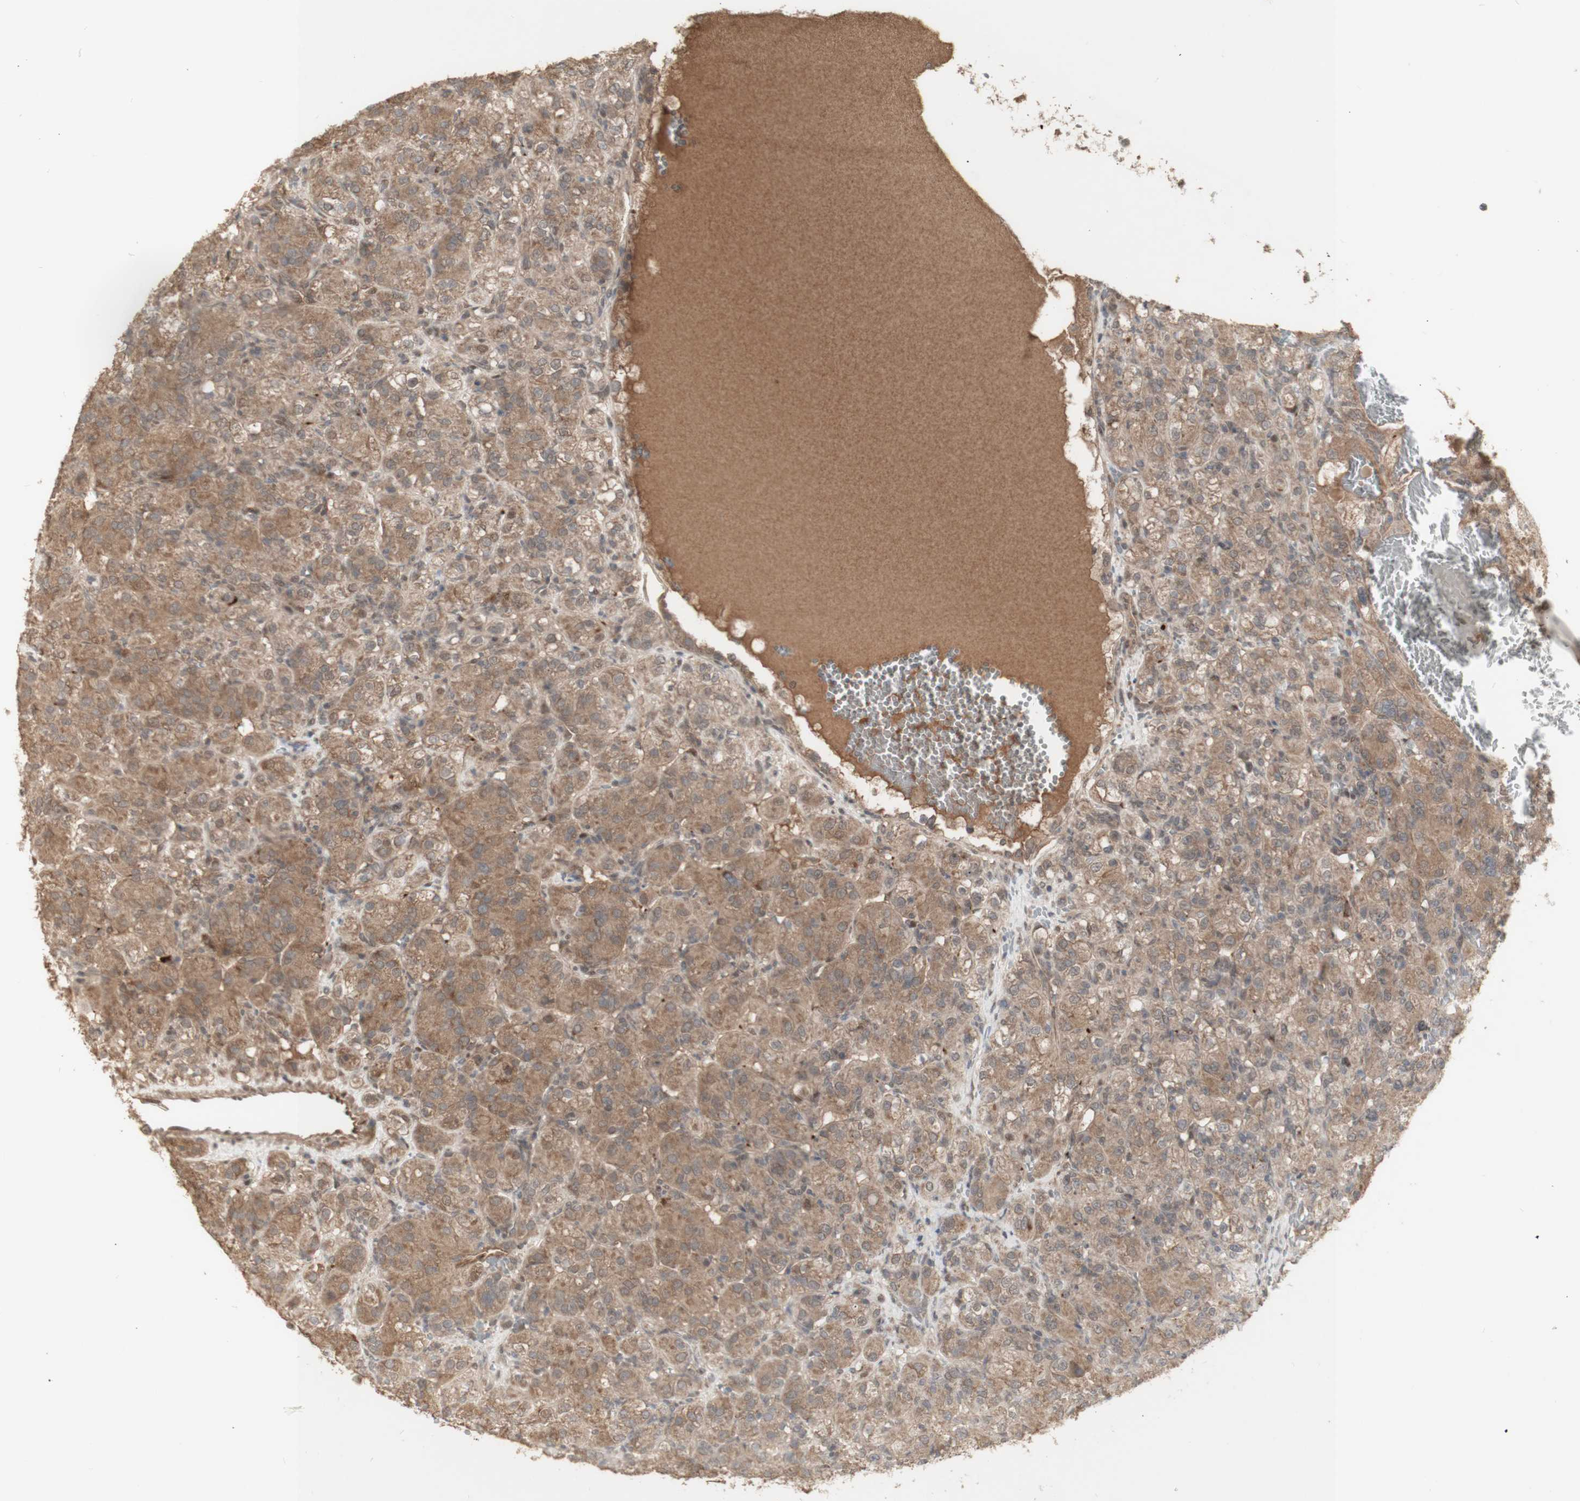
{"staining": {"intensity": "moderate", "quantity": ">75%", "location": "cytoplasmic/membranous"}, "tissue": "renal cancer", "cell_type": "Tumor cells", "image_type": "cancer", "snomed": [{"axis": "morphology", "description": "Adenocarcinoma, NOS"}, {"axis": "topography", "description": "Kidney"}], "caption": "DAB (3,3'-diaminobenzidine) immunohistochemical staining of adenocarcinoma (renal) displays moderate cytoplasmic/membranous protein staining in about >75% of tumor cells.", "gene": "ALOX12", "patient": {"sex": "male", "age": 61}}